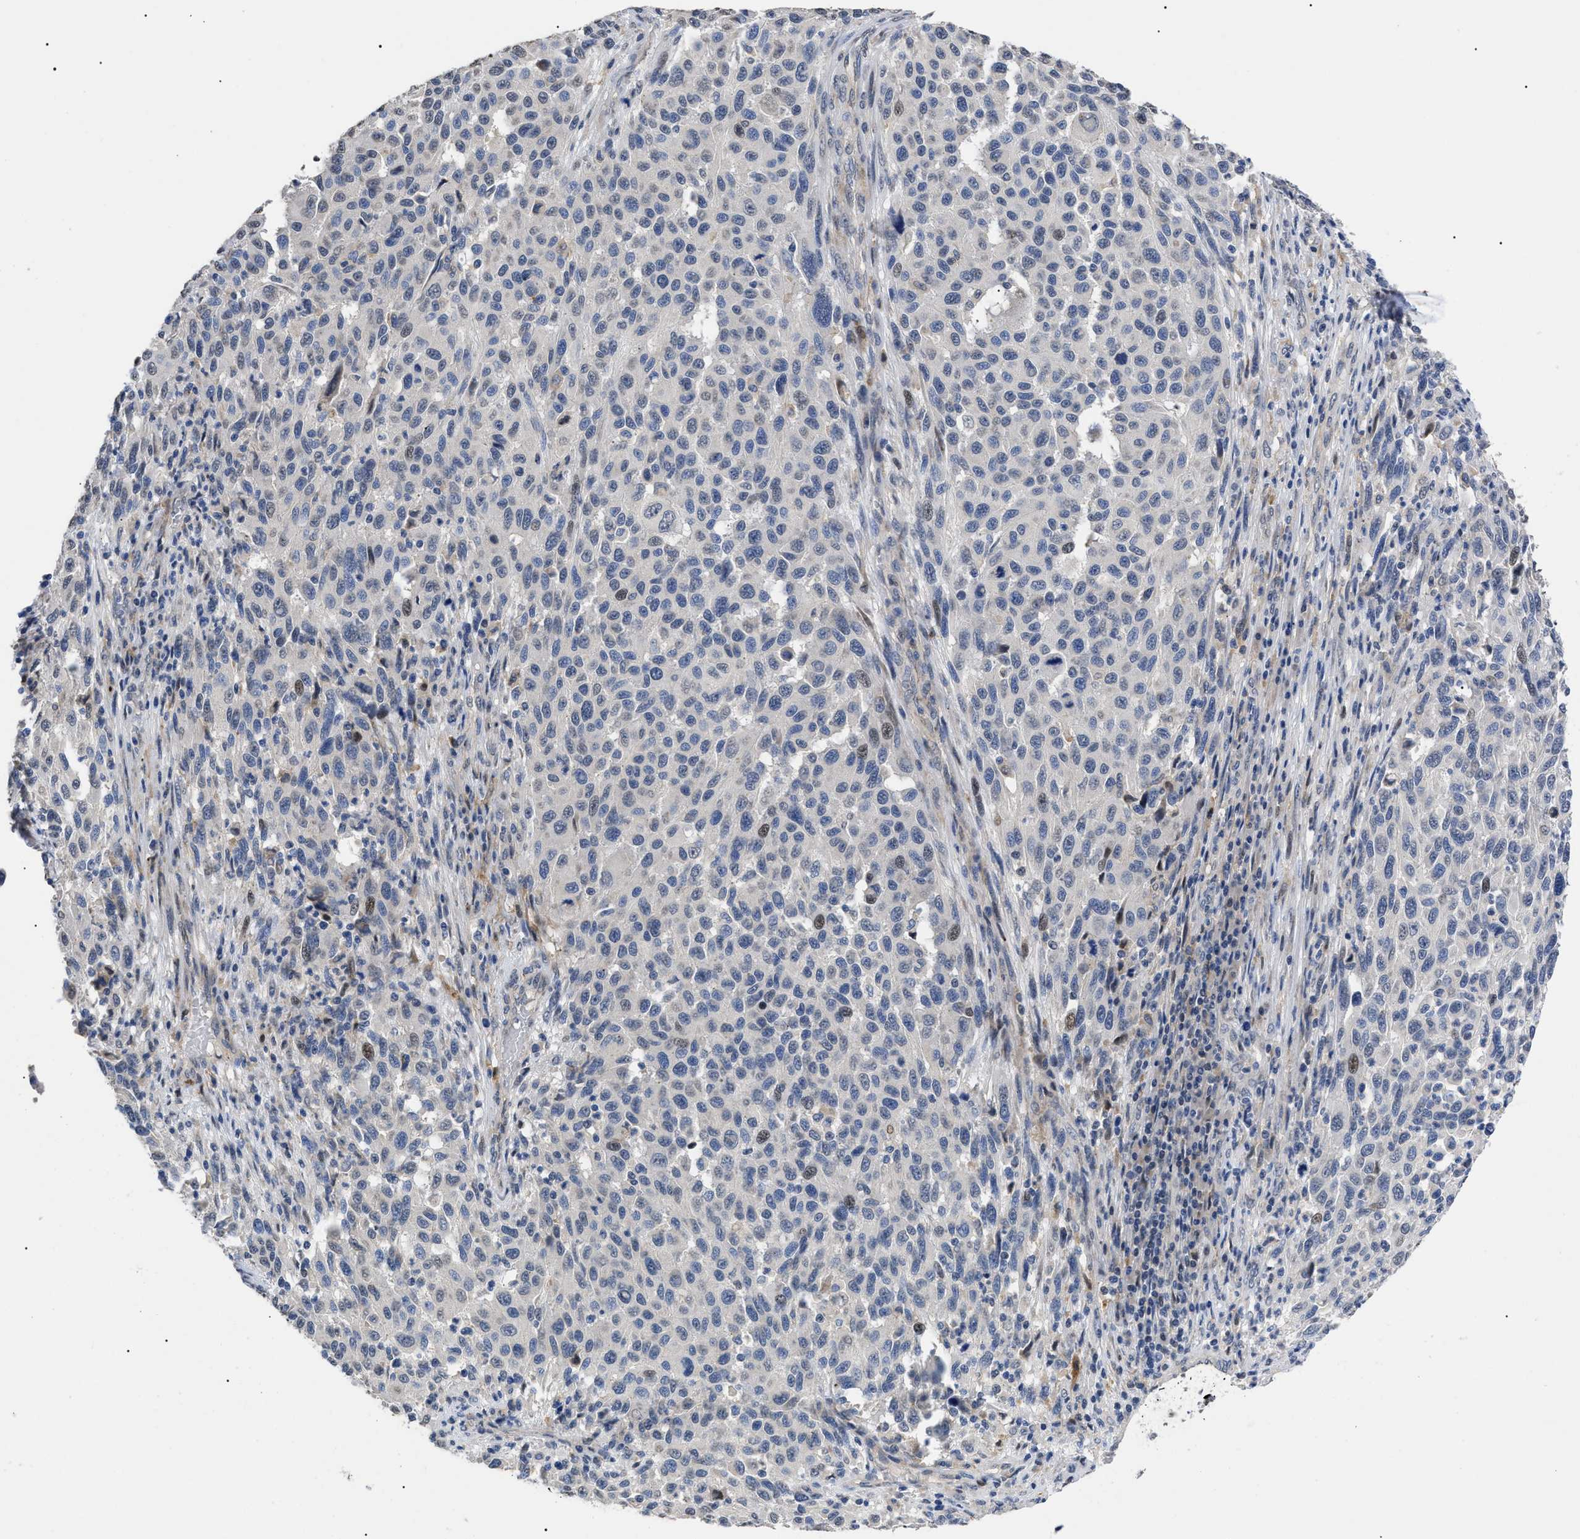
{"staining": {"intensity": "weak", "quantity": "<25%", "location": "nuclear"}, "tissue": "melanoma", "cell_type": "Tumor cells", "image_type": "cancer", "snomed": [{"axis": "morphology", "description": "Malignant melanoma, Metastatic site"}, {"axis": "topography", "description": "Lymph node"}], "caption": "There is no significant positivity in tumor cells of malignant melanoma (metastatic site).", "gene": "SFXN5", "patient": {"sex": "male", "age": 61}}